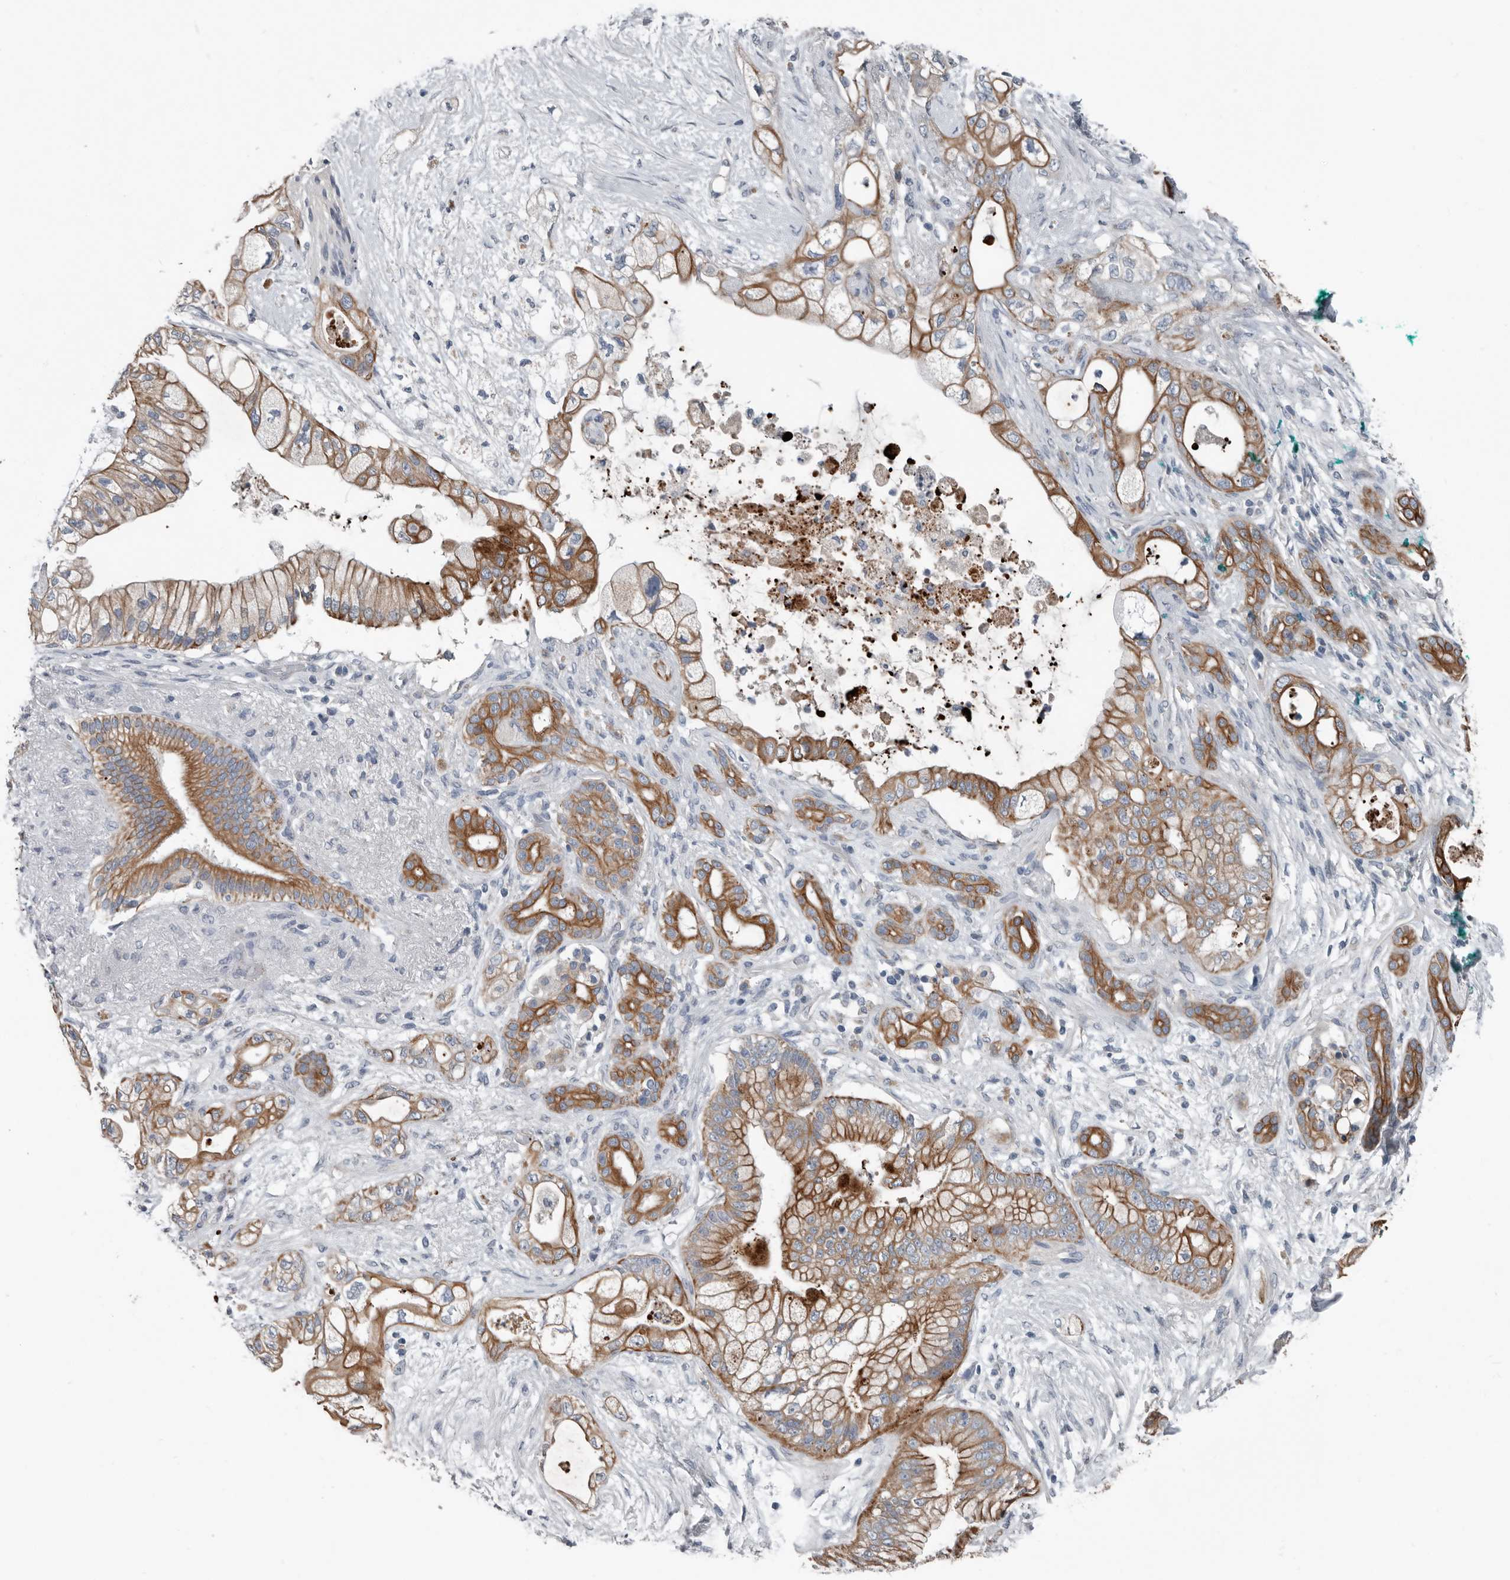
{"staining": {"intensity": "moderate", "quantity": ">75%", "location": "cytoplasmic/membranous"}, "tissue": "pancreatic cancer", "cell_type": "Tumor cells", "image_type": "cancer", "snomed": [{"axis": "morphology", "description": "Adenocarcinoma, NOS"}, {"axis": "topography", "description": "Pancreas"}], "caption": "Pancreatic adenocarcinoma was stained to show a protein in brown. There is medium levels of moderate cytoplasmic/membranous positivity in about >75% of tumor cells. (Stains: DAB in brown, nuclei in blue, Microscopy: brightfield microscopy at high magnification).", "gene": "DPY19L4", "patient": {"sex": "male", "age": 53}}